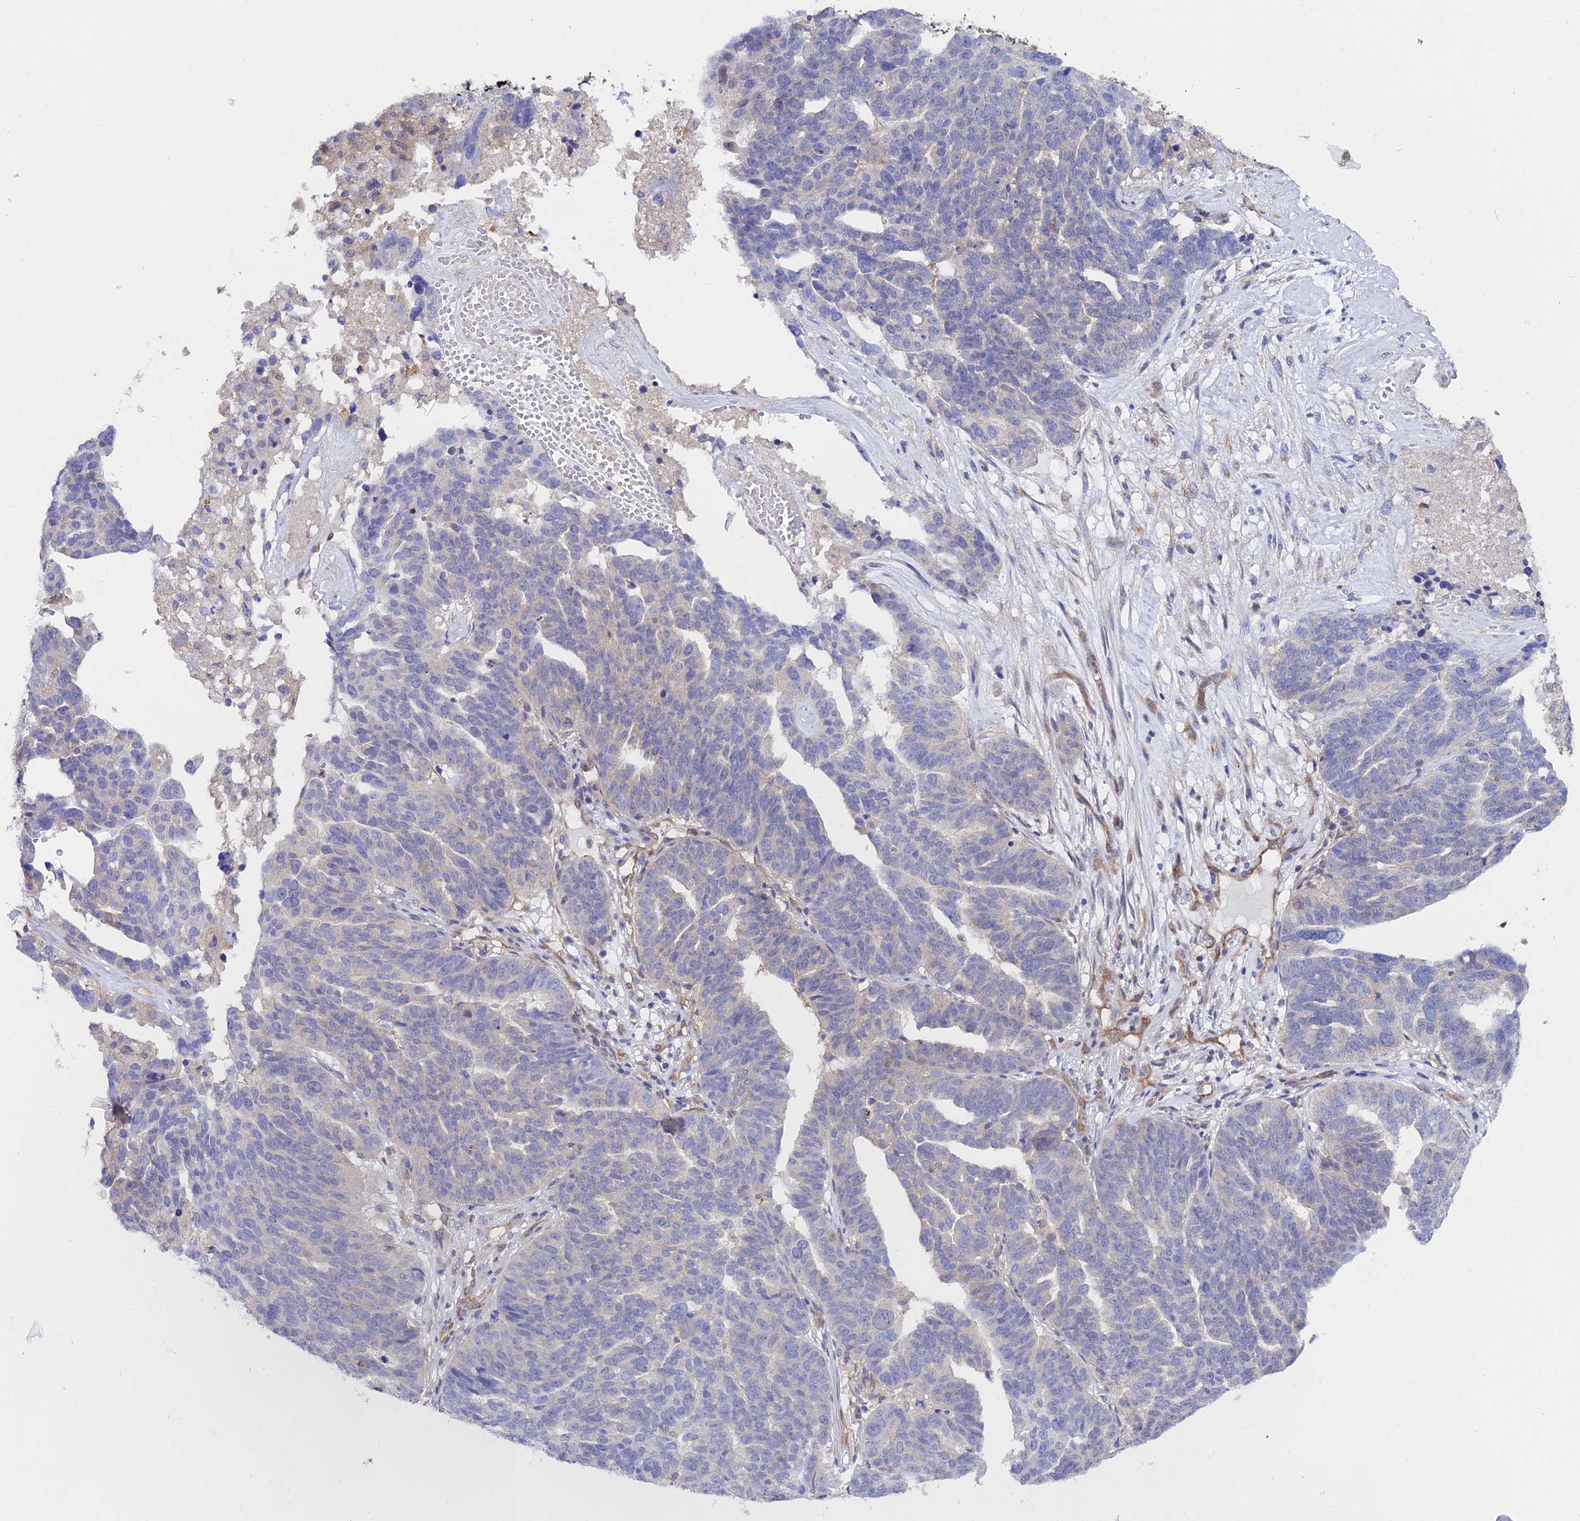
{"staining": {"intensity": "negative", "quantity": "none", "location": "none"}, "tissue": "ovarian cancer", "cell_type": "Tumor cells", "image_type": "cancer", "snomed": [{"axis": "morphology", "description": "Cystadenocarcinoma, serous, NOS"}, {"axis": "topography", "description": "Ovary"}], "caption": "There is no significant positivity in tumor cells of ovarian cancer.", "gene": "PPP2R2C", "patient": {"sex": "female", "age": 59}}